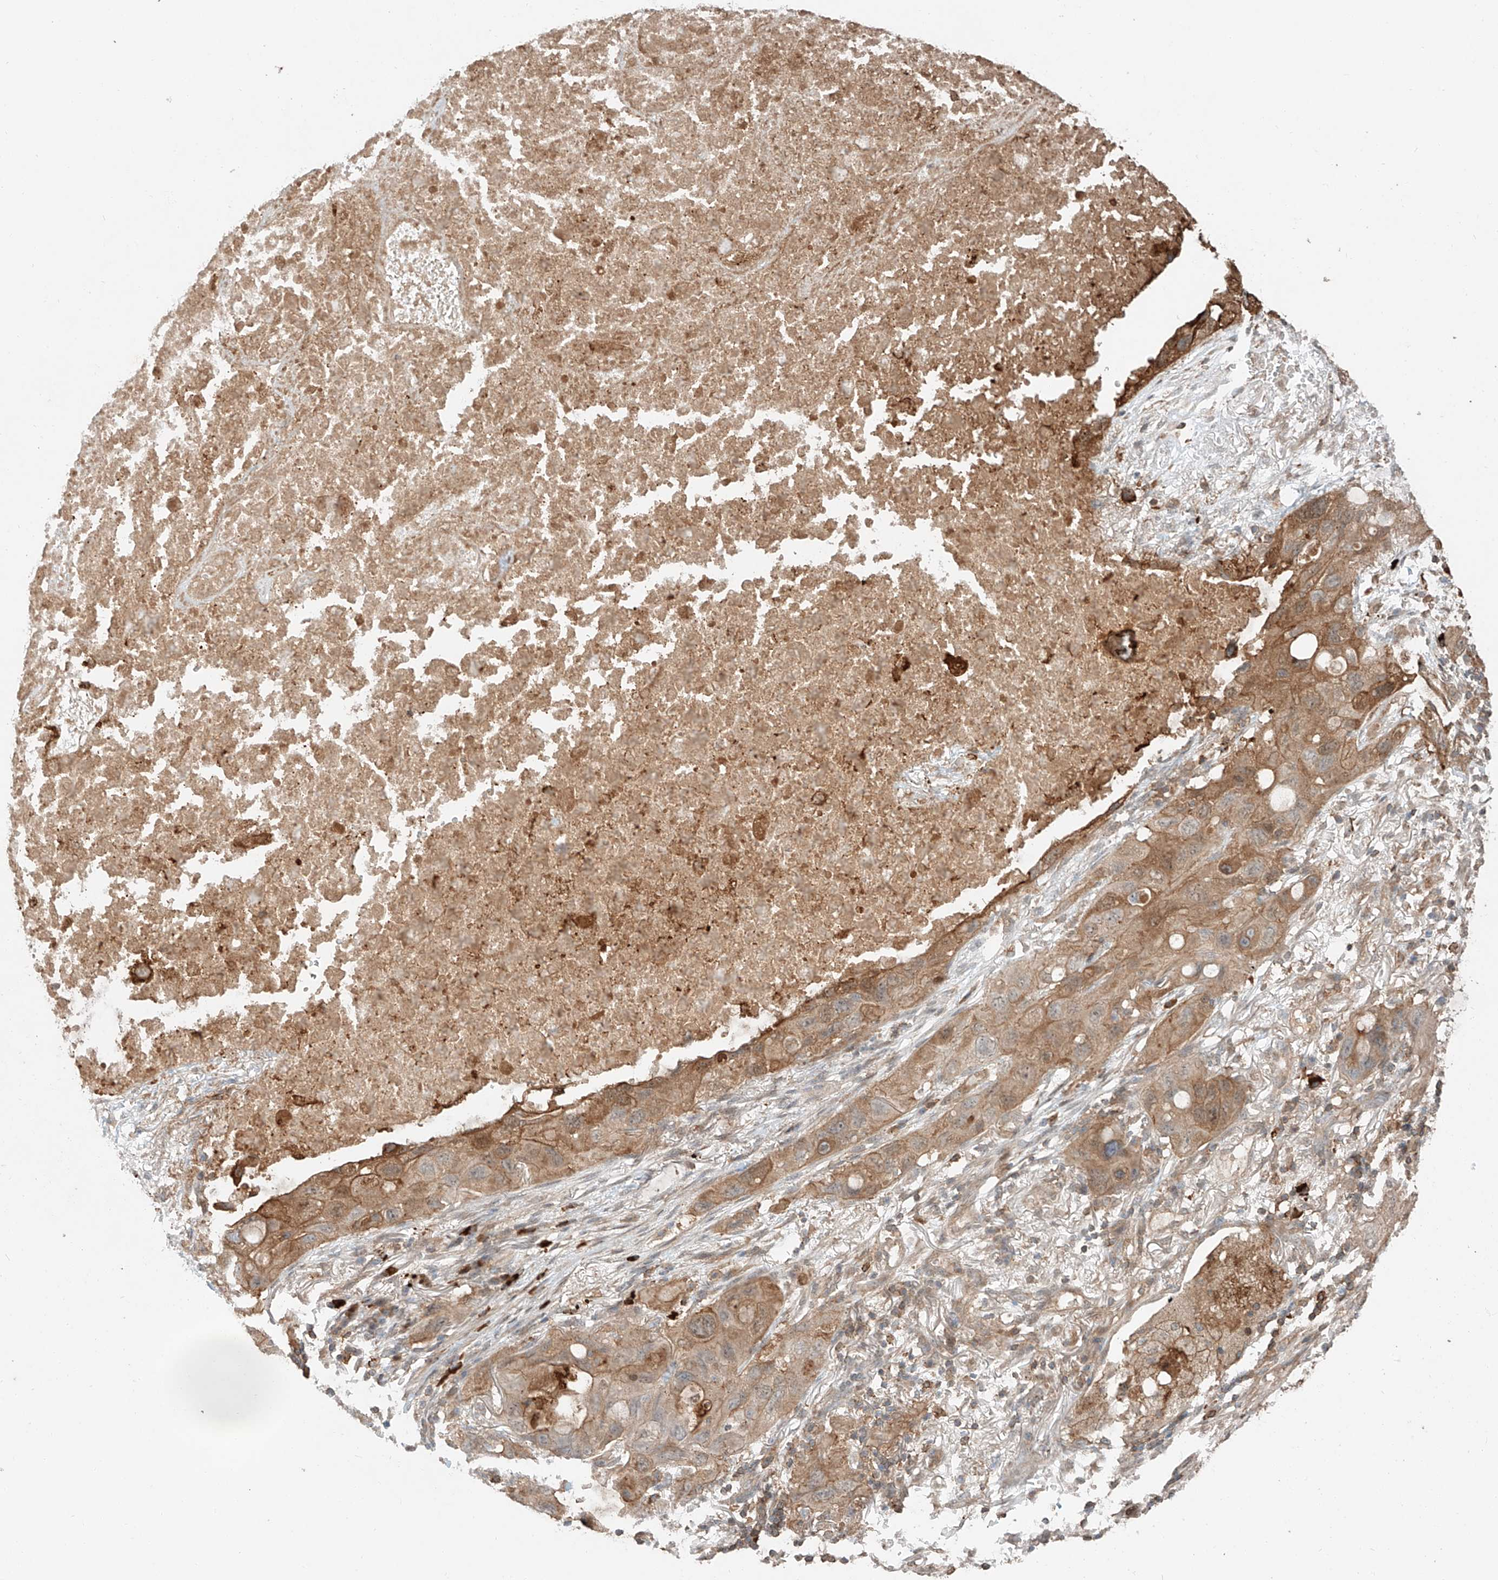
{"staining": {"intensity": "moderate", "quantity": "25%-75%", "location": "cytoplasmic/membranous"}, "tissue": "lung cancer", "cell_type": "Tumor cells", "image_type": "cancer", "snomed": [{"axis": "morphology", "description": "Squamous cell carcinoma, NOS"}, {"axis": "topography", "description": "Lung"}], "caption": "The immunohistochemical stain shows moderate cytoplasmic/membranous staining in tumor cells of lung cancer tissue.", "gene": "CEP162", "patient": {"sex": "female", "age": 73}}